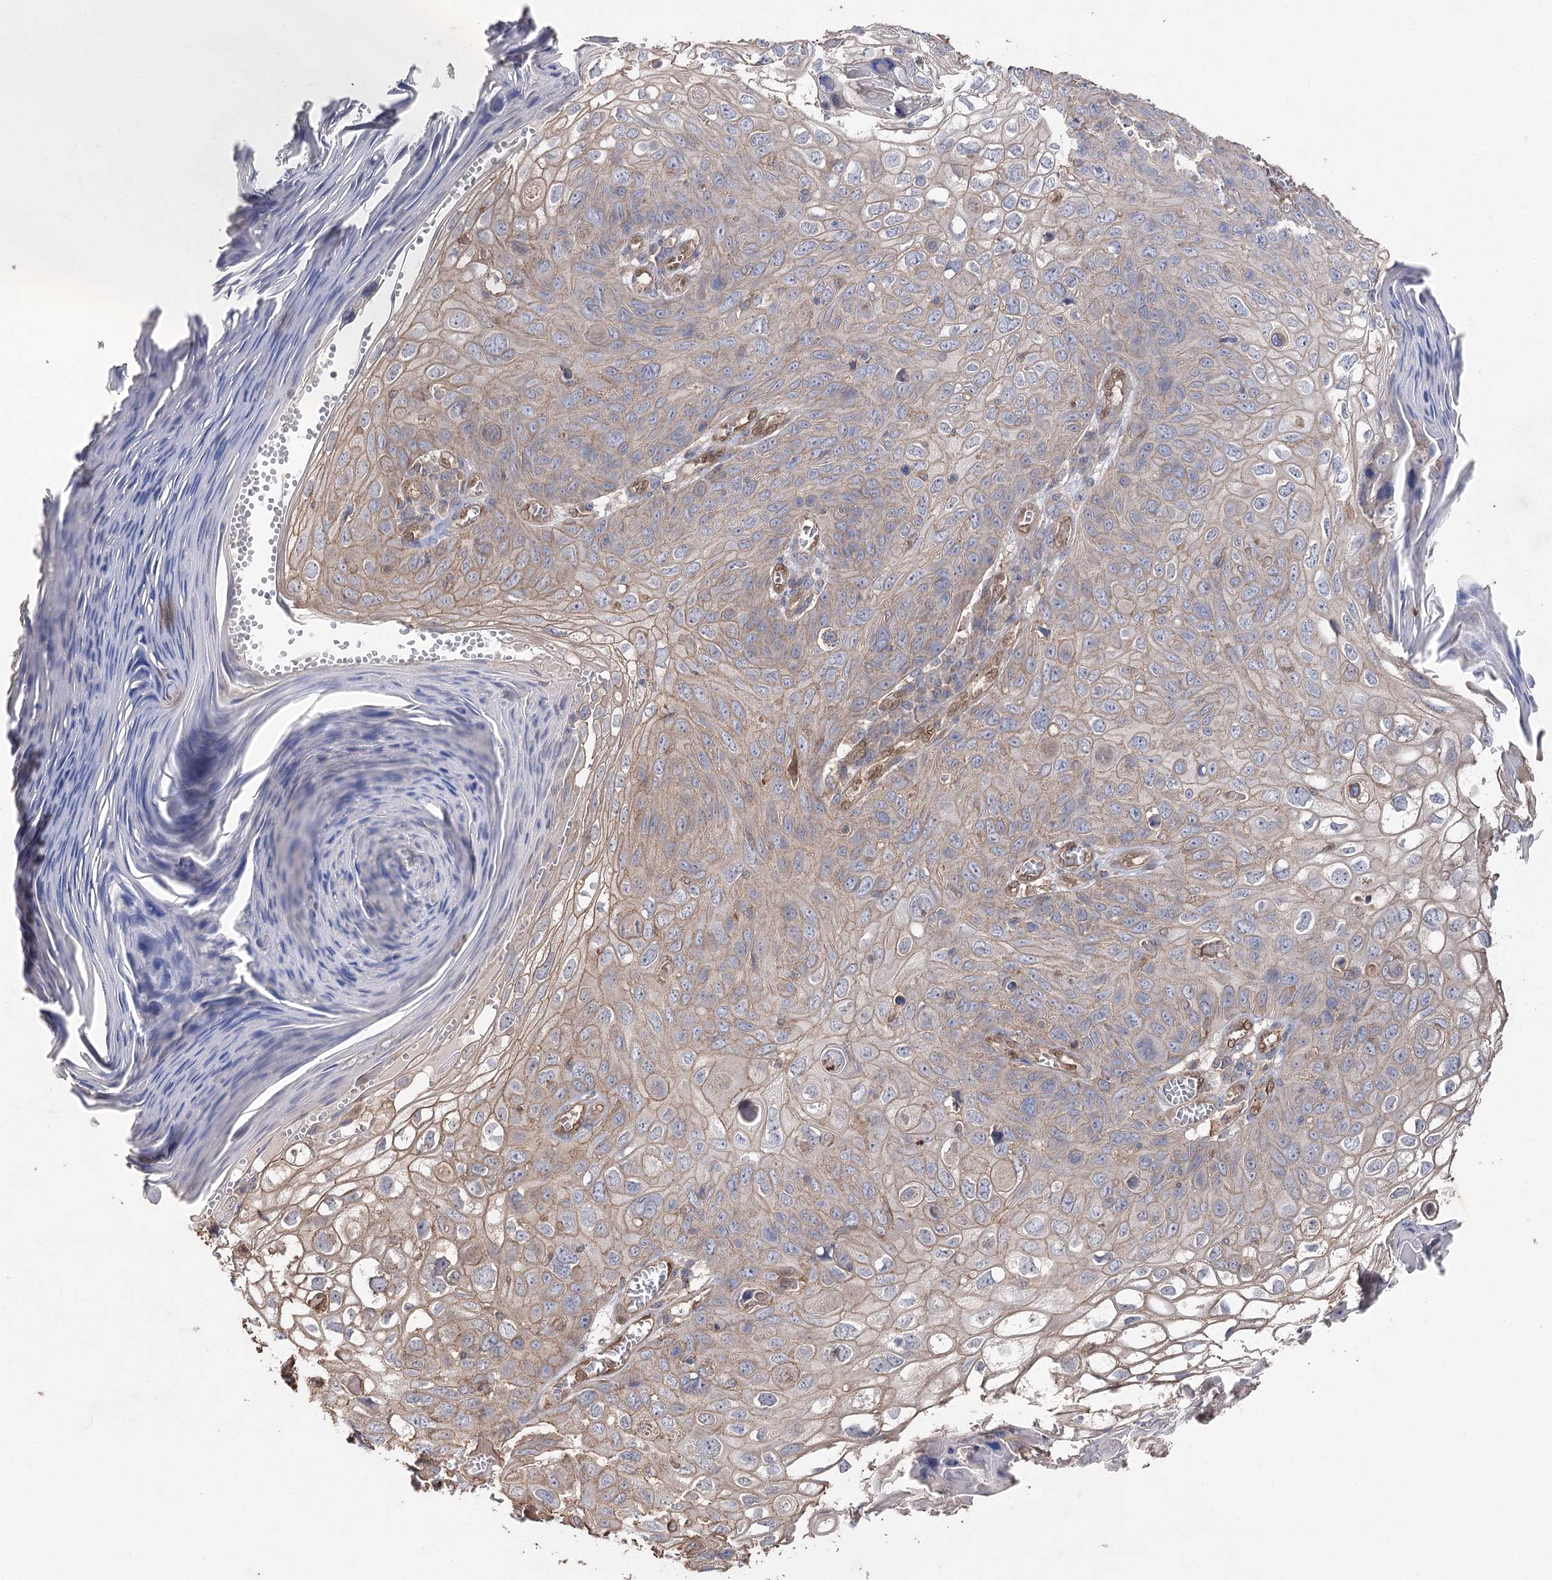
{"staining": {"intensity": "weak", "quantity": "25%-75%", "location": "cytoplasmic/membranous"}, "tissue": "skin cancer", "cell_type": "Tumor cells", "image_type": "cancer", "snomed": [{"axis": "morphology", "description": "Squamous cell carcinoma, NOS"}, {"axis": "topography", "description": "Skin"}], "caption": "Skin squamous cell carcinoma stained for a protein (brown) exhibits weak cytoplasmic/membranous positive staining in about 25%-75% of tumor cells.", "gene": "FAM13B", "patient": {"sex": "female", "age": 90}}